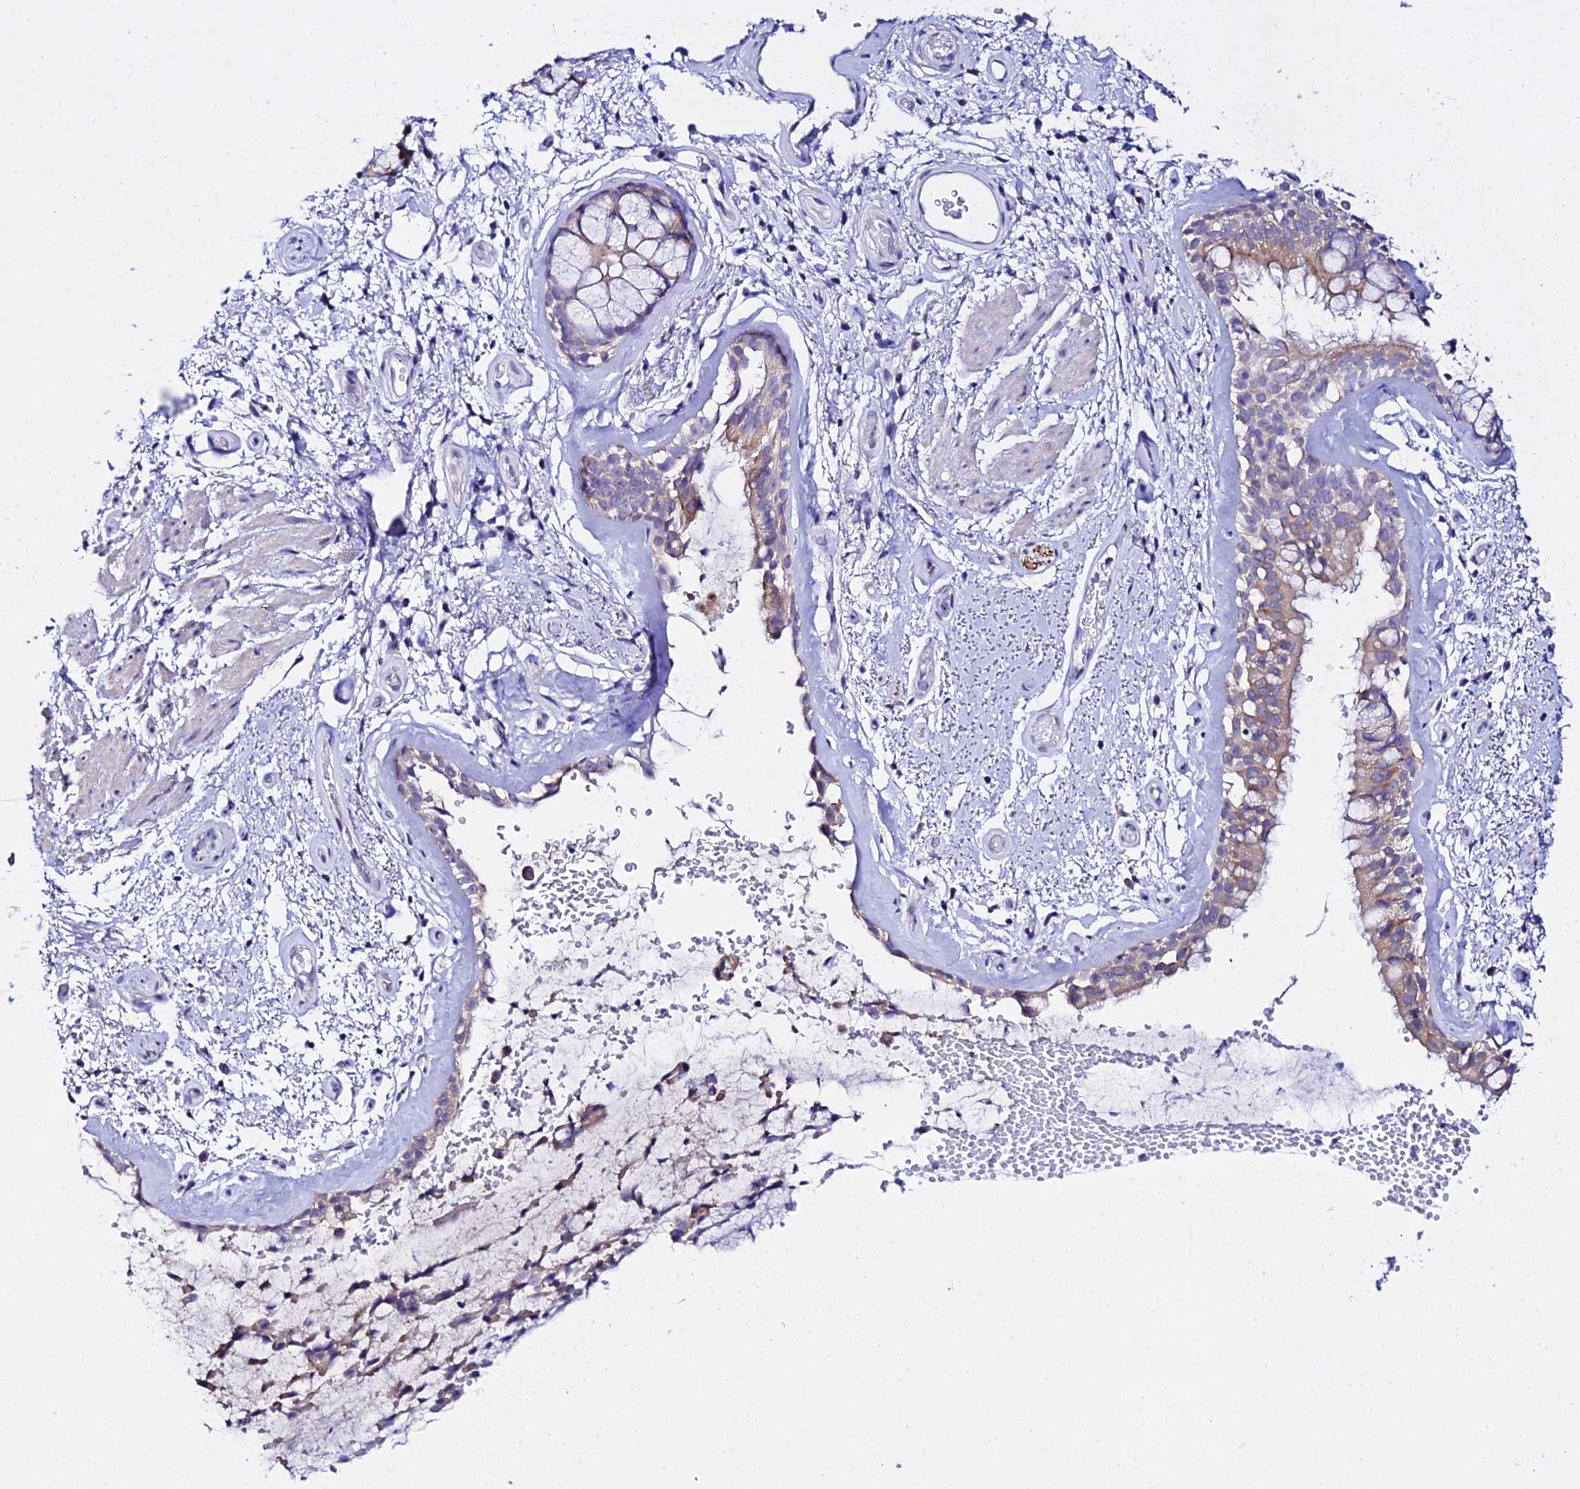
{"staining": {"intensity": "moderate", "quantity": "25%-75%", "location": "cytoplasmic/membranous"}, "tissue": "bronchus", "cell_type": "Respiratory epithelial cells", "image_type": "normal", "snomed": [{"axis": "morphology", "description": "Normal tissue, NOS"}, {"axis": "topography", "description": "Cartilage tissue"}, {"axis": "topography", "description": "Bronchus"}], "caption": "A brown stain shows moderate cytoplasmic/membranous staining of a protein in respiratory epithelial cells of unremarkable bronchus.", "gene": "ATG16L2", "patient": {"sex": "female", "age": 66}}